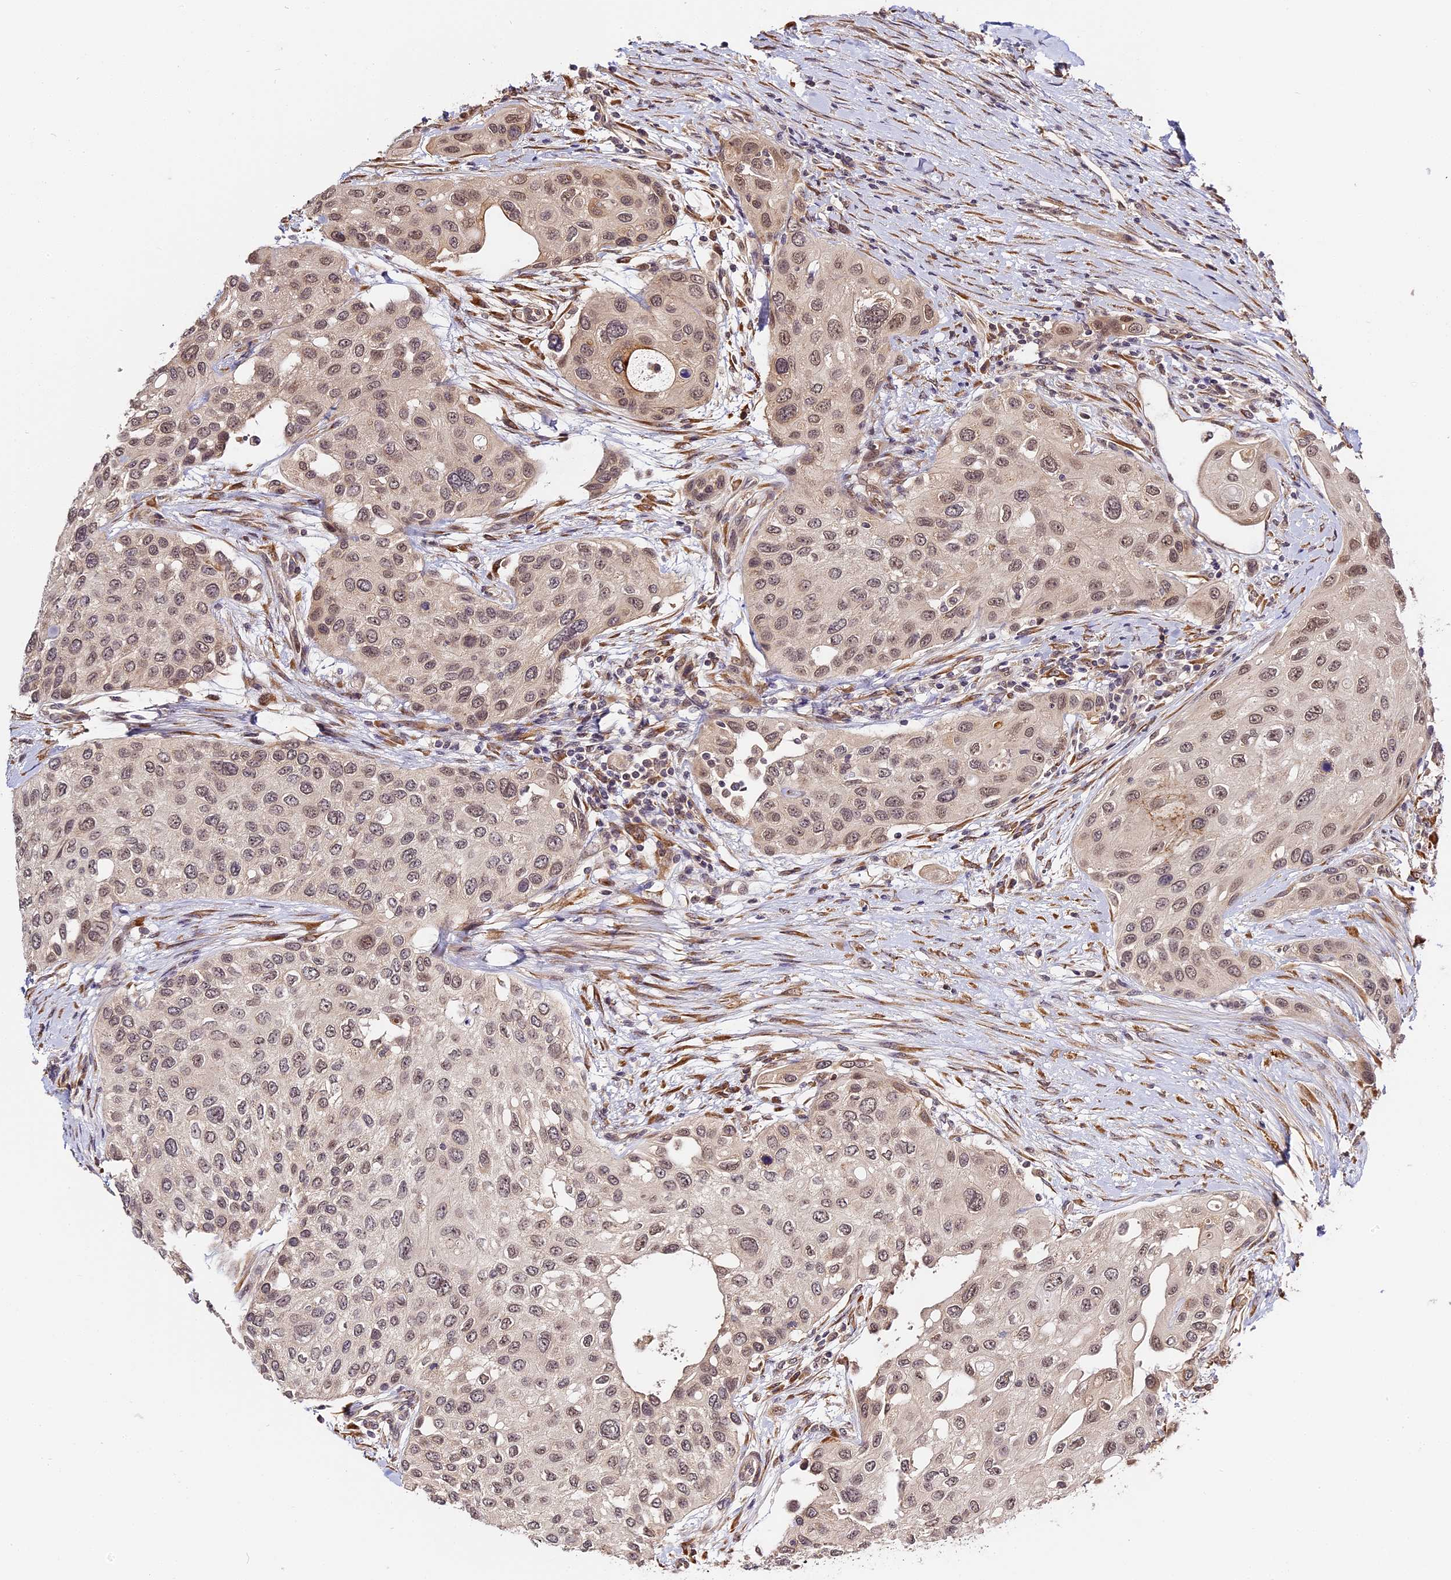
{"staining": {"intensity": "weak", "quantity": "25%-75%", "location": "nuclear"}, "tissue": "urothelial cancer", "cell_type": "Tumor cells", "image_type": "cancer", "snomed": [{"axis": "morphology", "description": "Normal tissue, NOS"}, {"axis": "morphology", "description": "Urothelial carcinoma, High grade"}, {"axis": "topography", "description": "Vascular tissue"}, {"axis": "topography", "description": "Urinary bladder"}], "caption": "There is low levels of weak nuclear positivity in tumor cells of high-grade urothelial carcinoma, as demonstrated by immunohistochemical staining (brown color).", "gene": "IMPACT", "patient": {"sex": "female", "age": 56}}